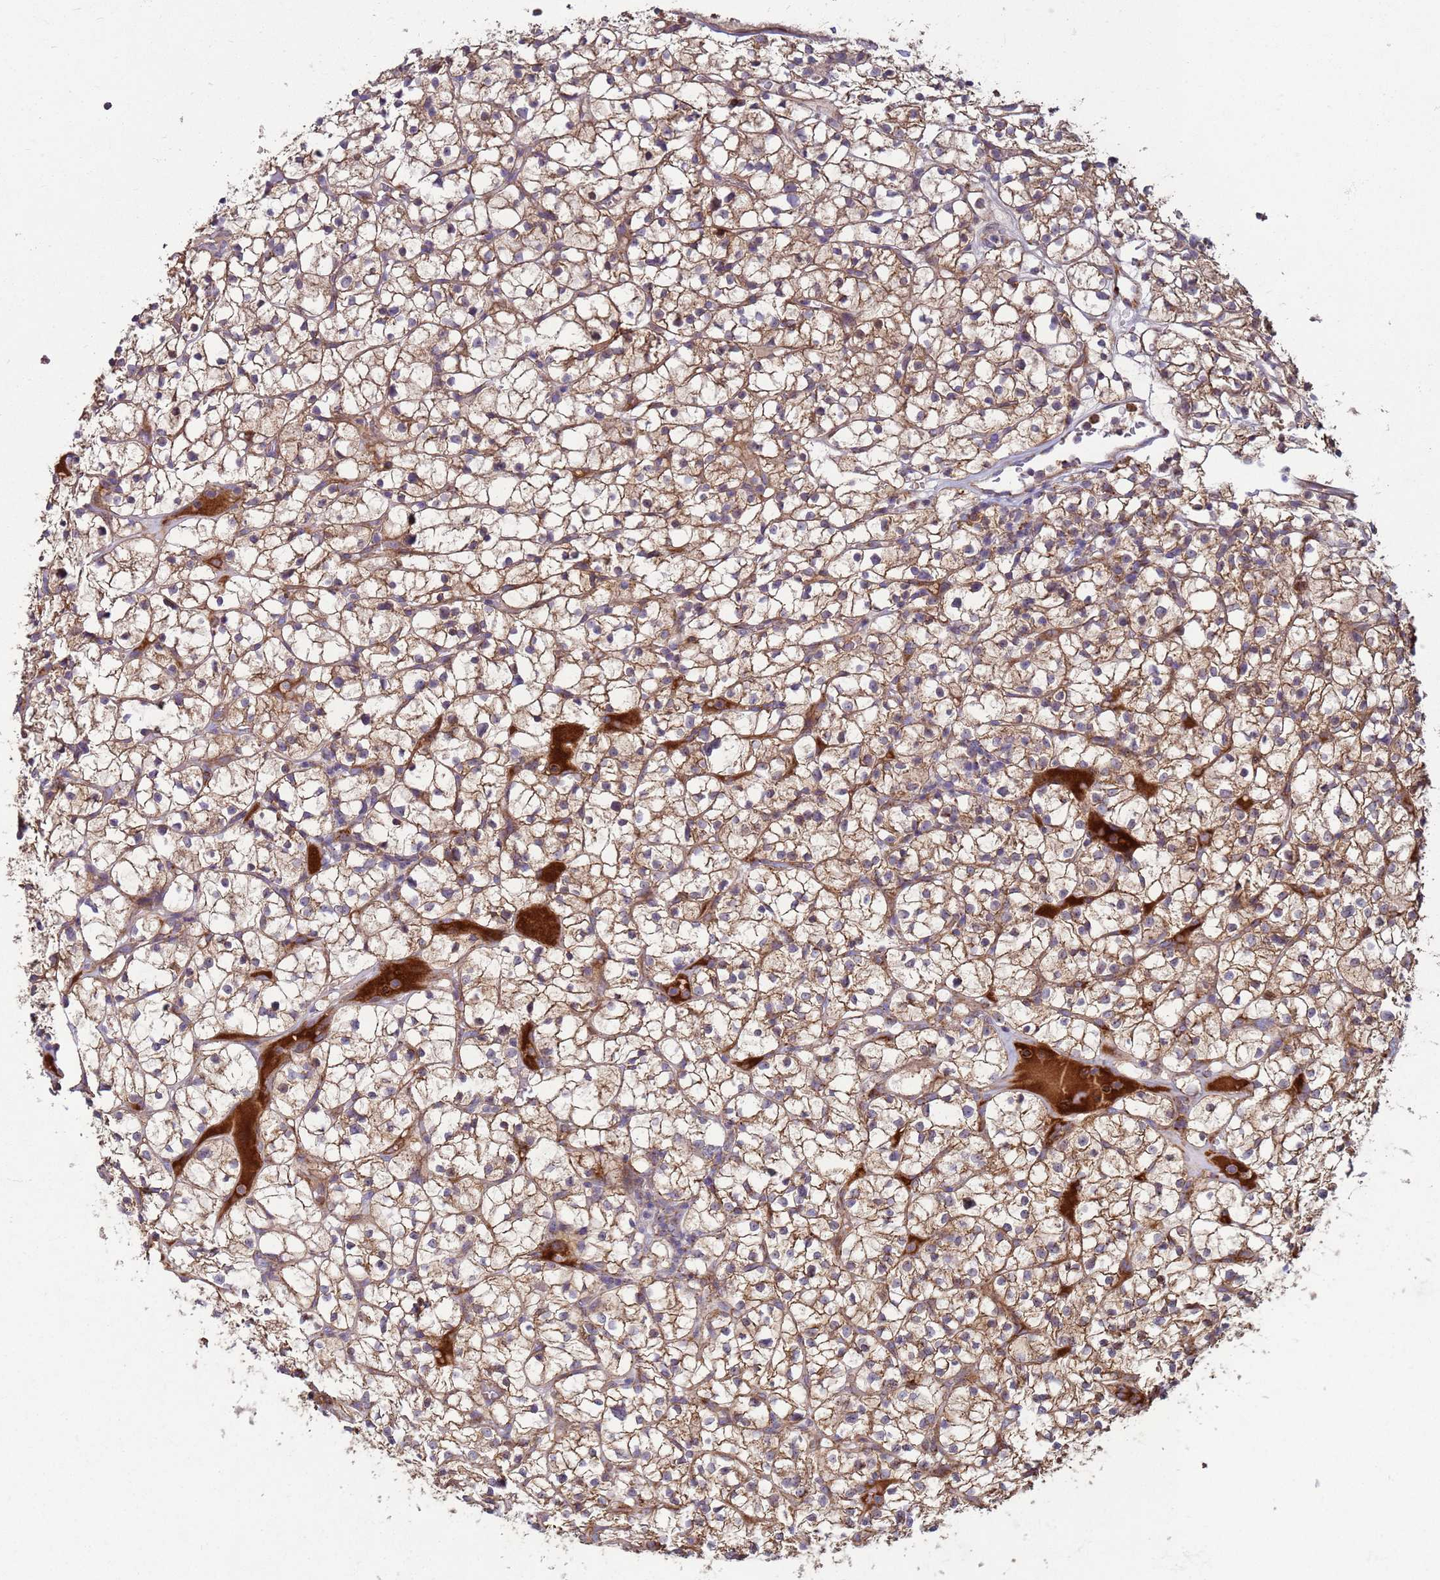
{"staining": {"intensity": "moderate", "quantity": ">75%", "location": "cytoplasmic/membranous"}, "tissue": "renal cancer", "cell_type": "Tumor cells", "image_type": "cancer", "snomed": [{"axis": "morphology", "description": "Adenocarcinoma, NOS"}, {"axis": "topography", "description": "Kidney"}], "caption": "Renal adenocarcinoma tissue shows moderate cytoplasmic/membranous expression in about >75% of tumor cells, visualized by immunohistochemistry. Immunohistochemistry (ihc) stains the protein in brown and the nuclei are stained blue.", "gene": "FBXO33", "patient": {"sex": "female", "age": 64}}